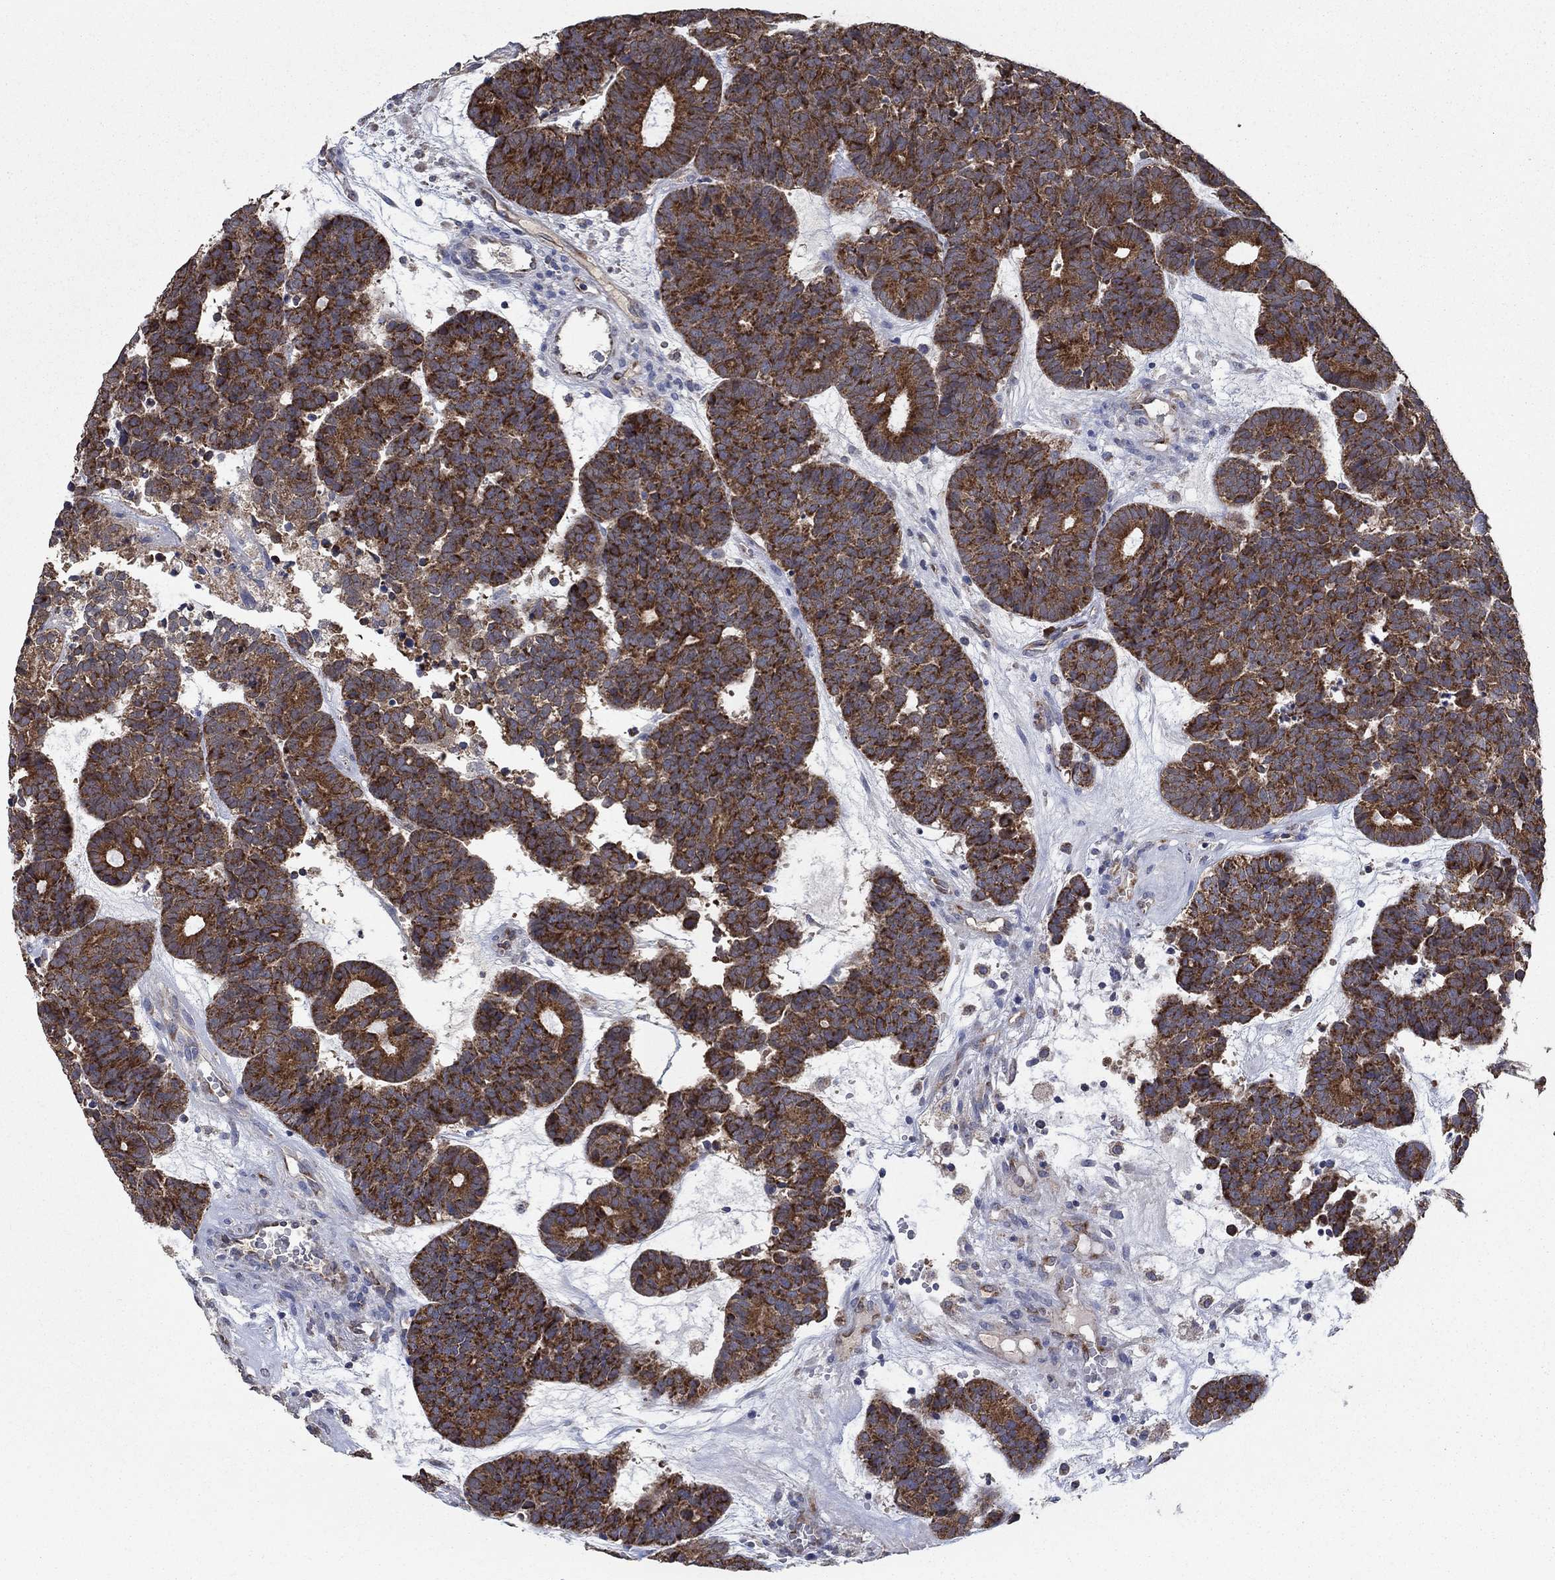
{"staining": {"intensity": "strong", "quantity": ">75%", "location": "cytoplasmic/membranous"}, "tissue": "head and neck cancer", "cell_type": "Tumor cells", "image_type": "cancer", "snomed": [{"axis": "morphology", "description": "Adenocarcinoma, NOS"}, {"axis": "topography", "description": "Head-Neck"}], "caption": "A high-resolution histopathology image shows immunohistochemistry staining of adenocarcinoma (head and neck), which demonstrates strong cytoplasmic/membranous positivity in approximately >75% of tumor cells. The staining was performed using DAB to visualize the protein expression in brown, while the nuclei were stained in blue with hematoxylin (Magnification: 20x).", "gene": "HID1", "patient": {"sex": "female", "age": 81}}